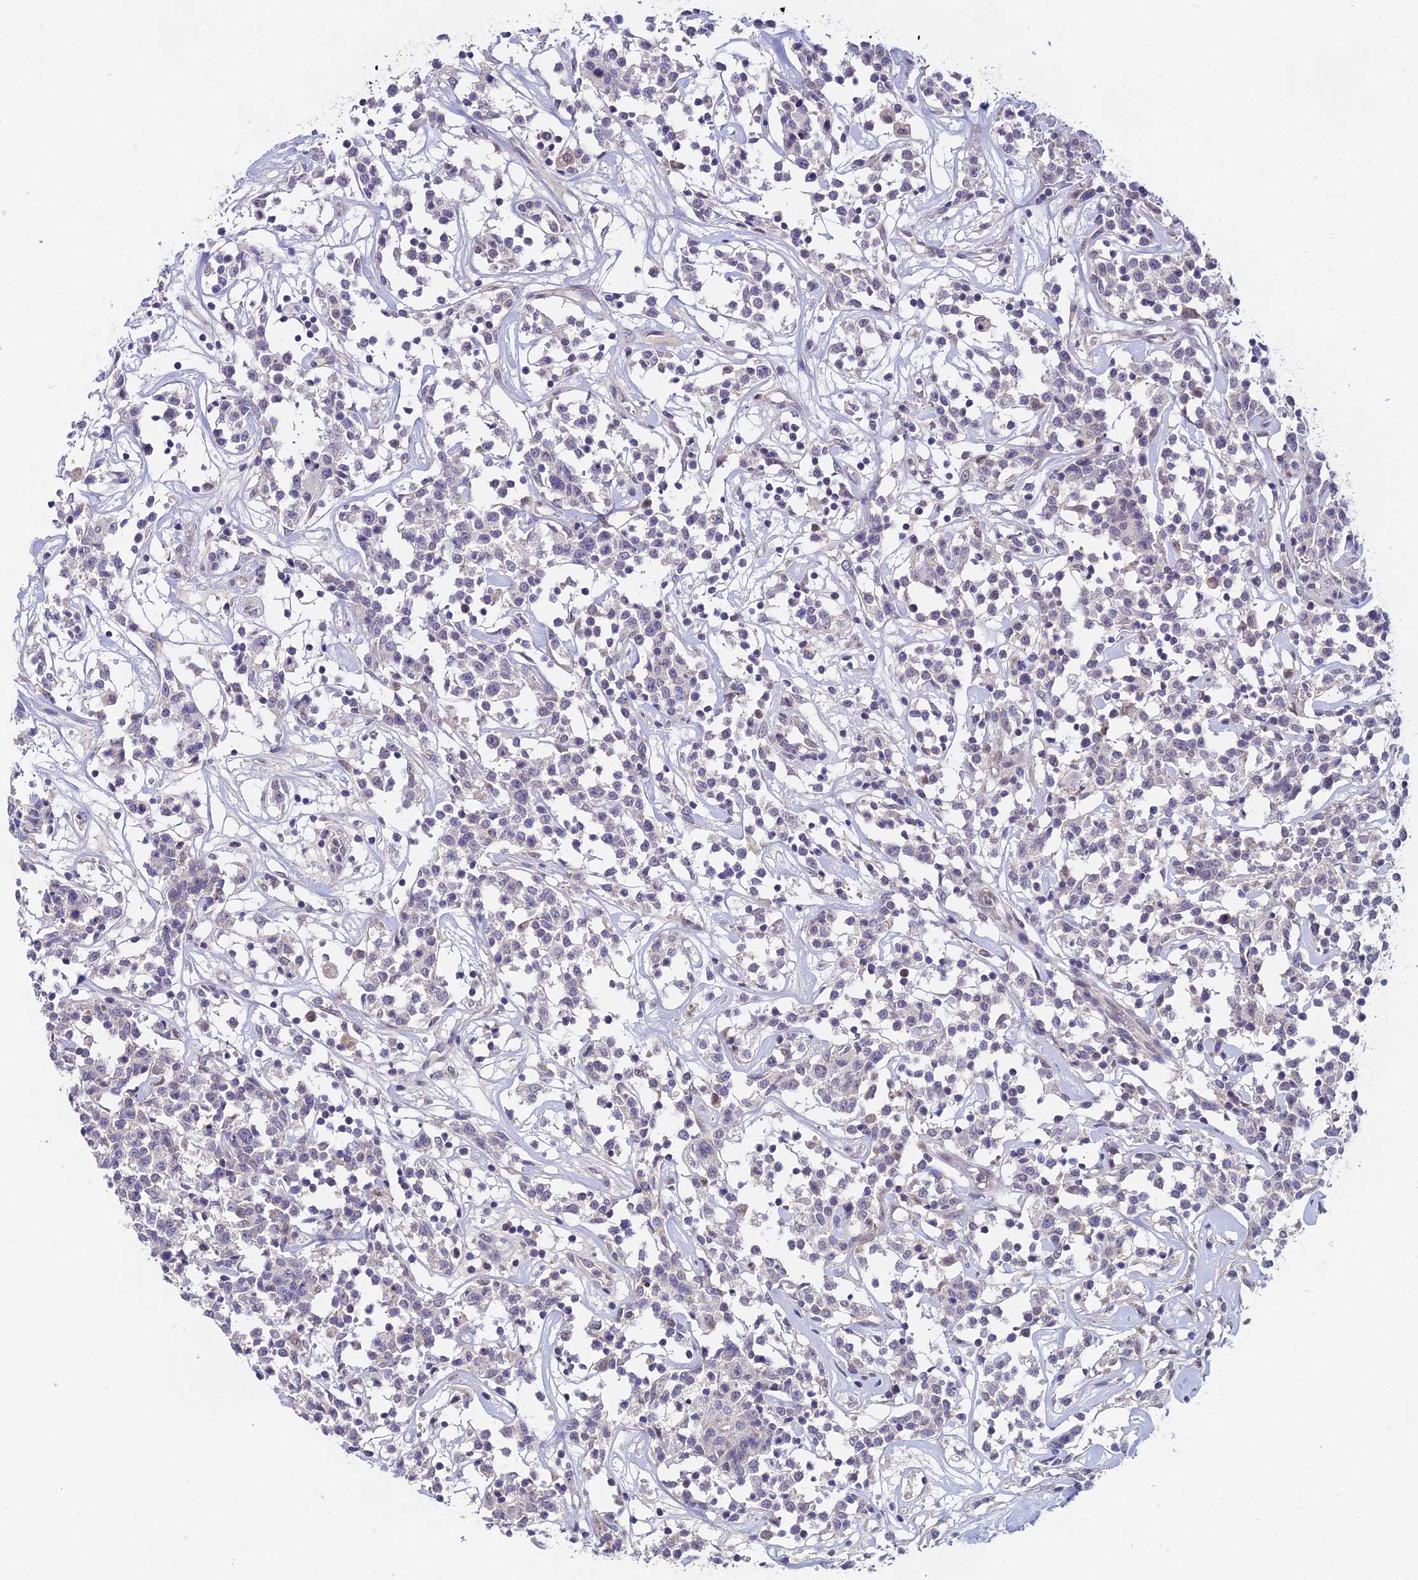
{"staining": {"intensity": "negative", "quantity": "none", "location": "none"}, "tissue": "lymphoma", "cell_type": "Tumor cells", "image_type": "cancer", "snomed": [{"axis": "morphology", "description": "Malignant lymphoma, non-Hodgkin's type, Low grade"}, {"axis": "topography", "description": "Small intestine"}], "caption": "This is a histopathology image of immunohistochemistry staining of malignant lymphoma, non-Hodgkin's type (low-grade), which shows no positivity in tumor cells. (IHC, brightfield microscopy, high magnification).", "gene": "WDR43", "patient": {"sex": "female", "age": 59}}